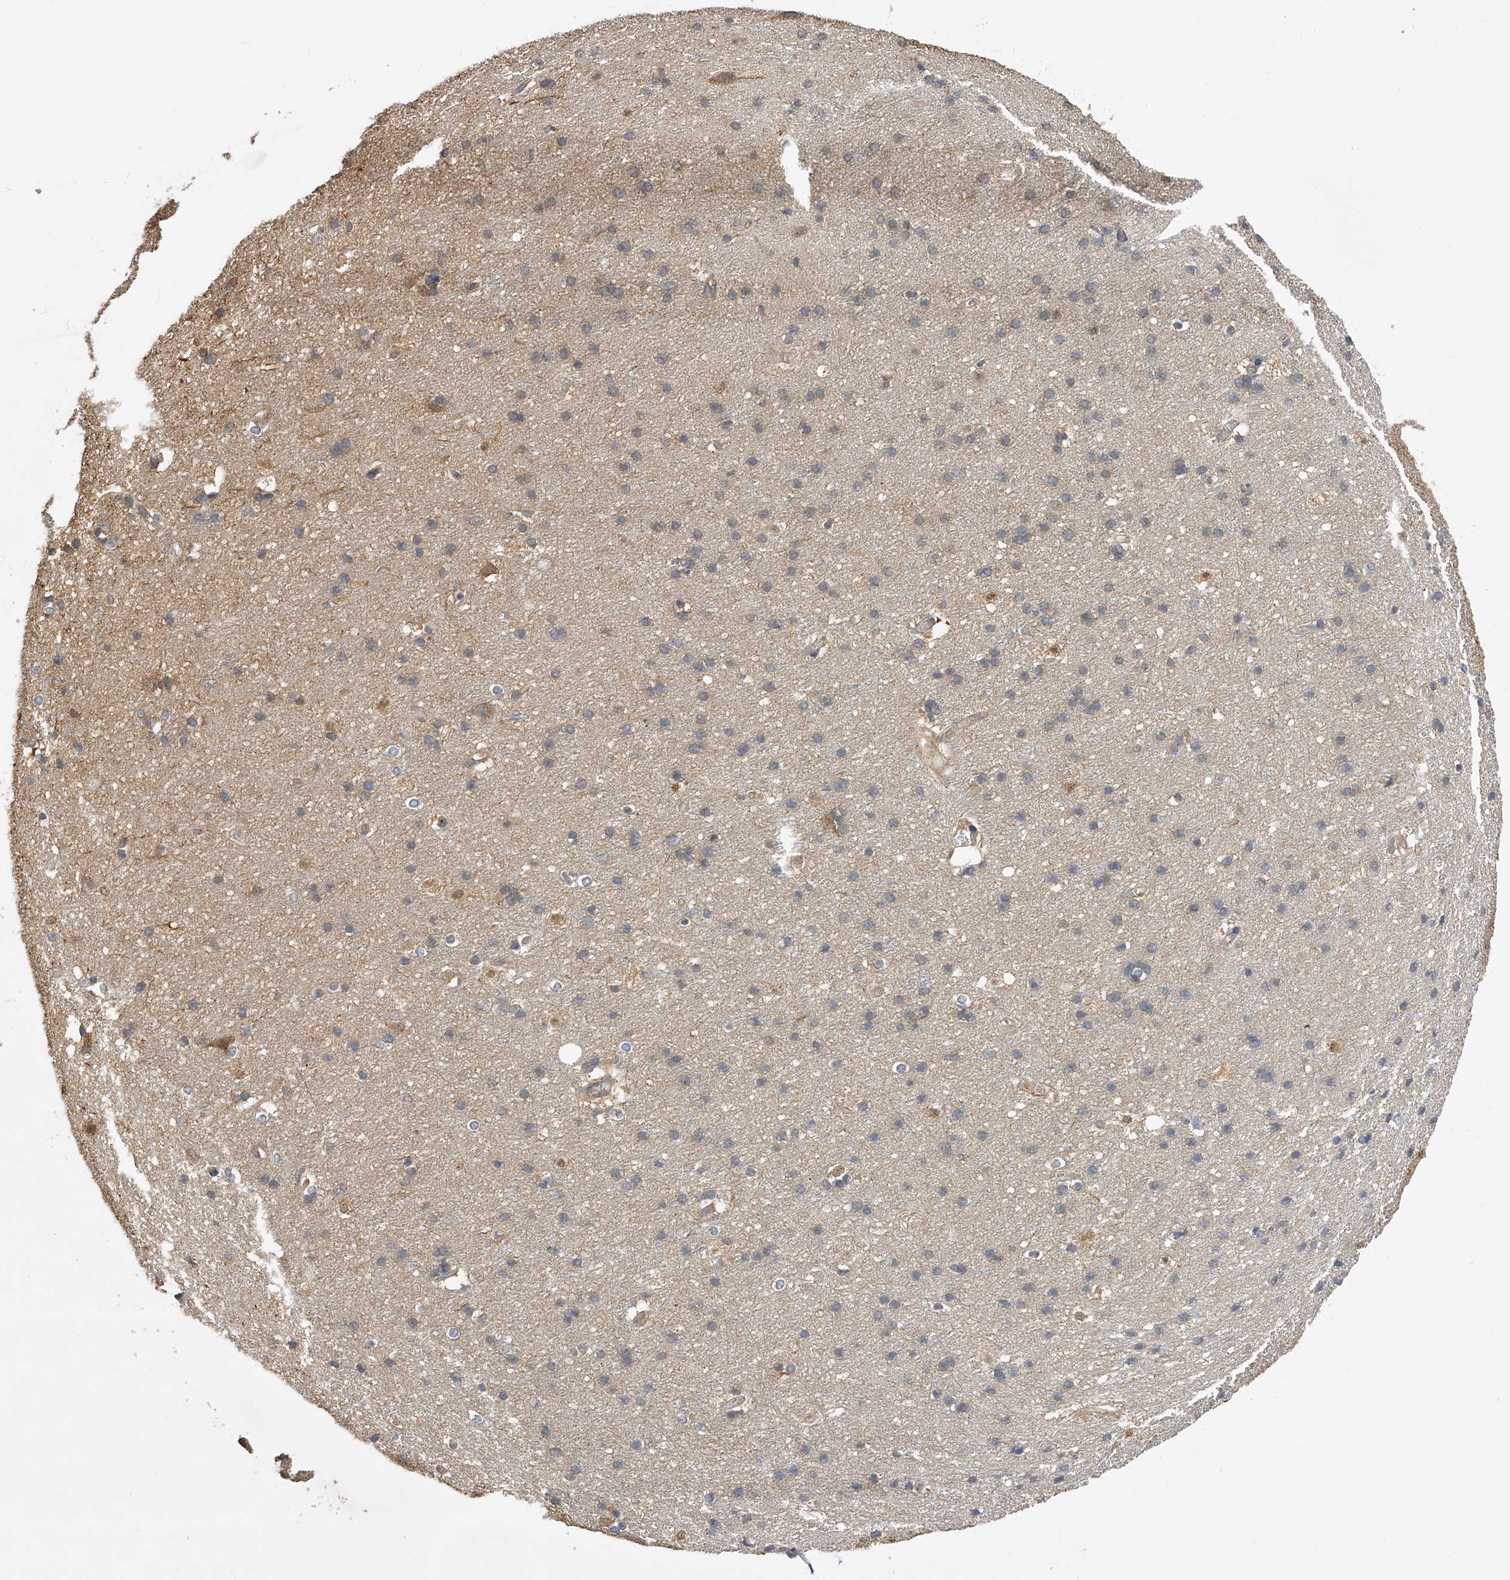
{"staining": {"intensity": "moderate", "quantity": "25%-75%", "location": "cytoplasmic/membranous"}, "tissue": "cerebral cortex", "cell_type": "Endothelial cells", "image_type": "normal", "snomed": [{"axis": "morphology", "description": "Normal tissue, NOS"}, {"axis": "topography", "description": "Cerebral cortex"}], "caption": "Immunohistochemical staining of normal human cerebral cortex shows medium levels of moderate cytoplasmic/membranous expression in approximately 25%-75% of endothelial cells. (DAB (3,3'-diaminobenzidine) IHC with brightfield microscopy, high magnification).", "gene": "PTPRA", "patient": {"sex": "male", "age": 54}}